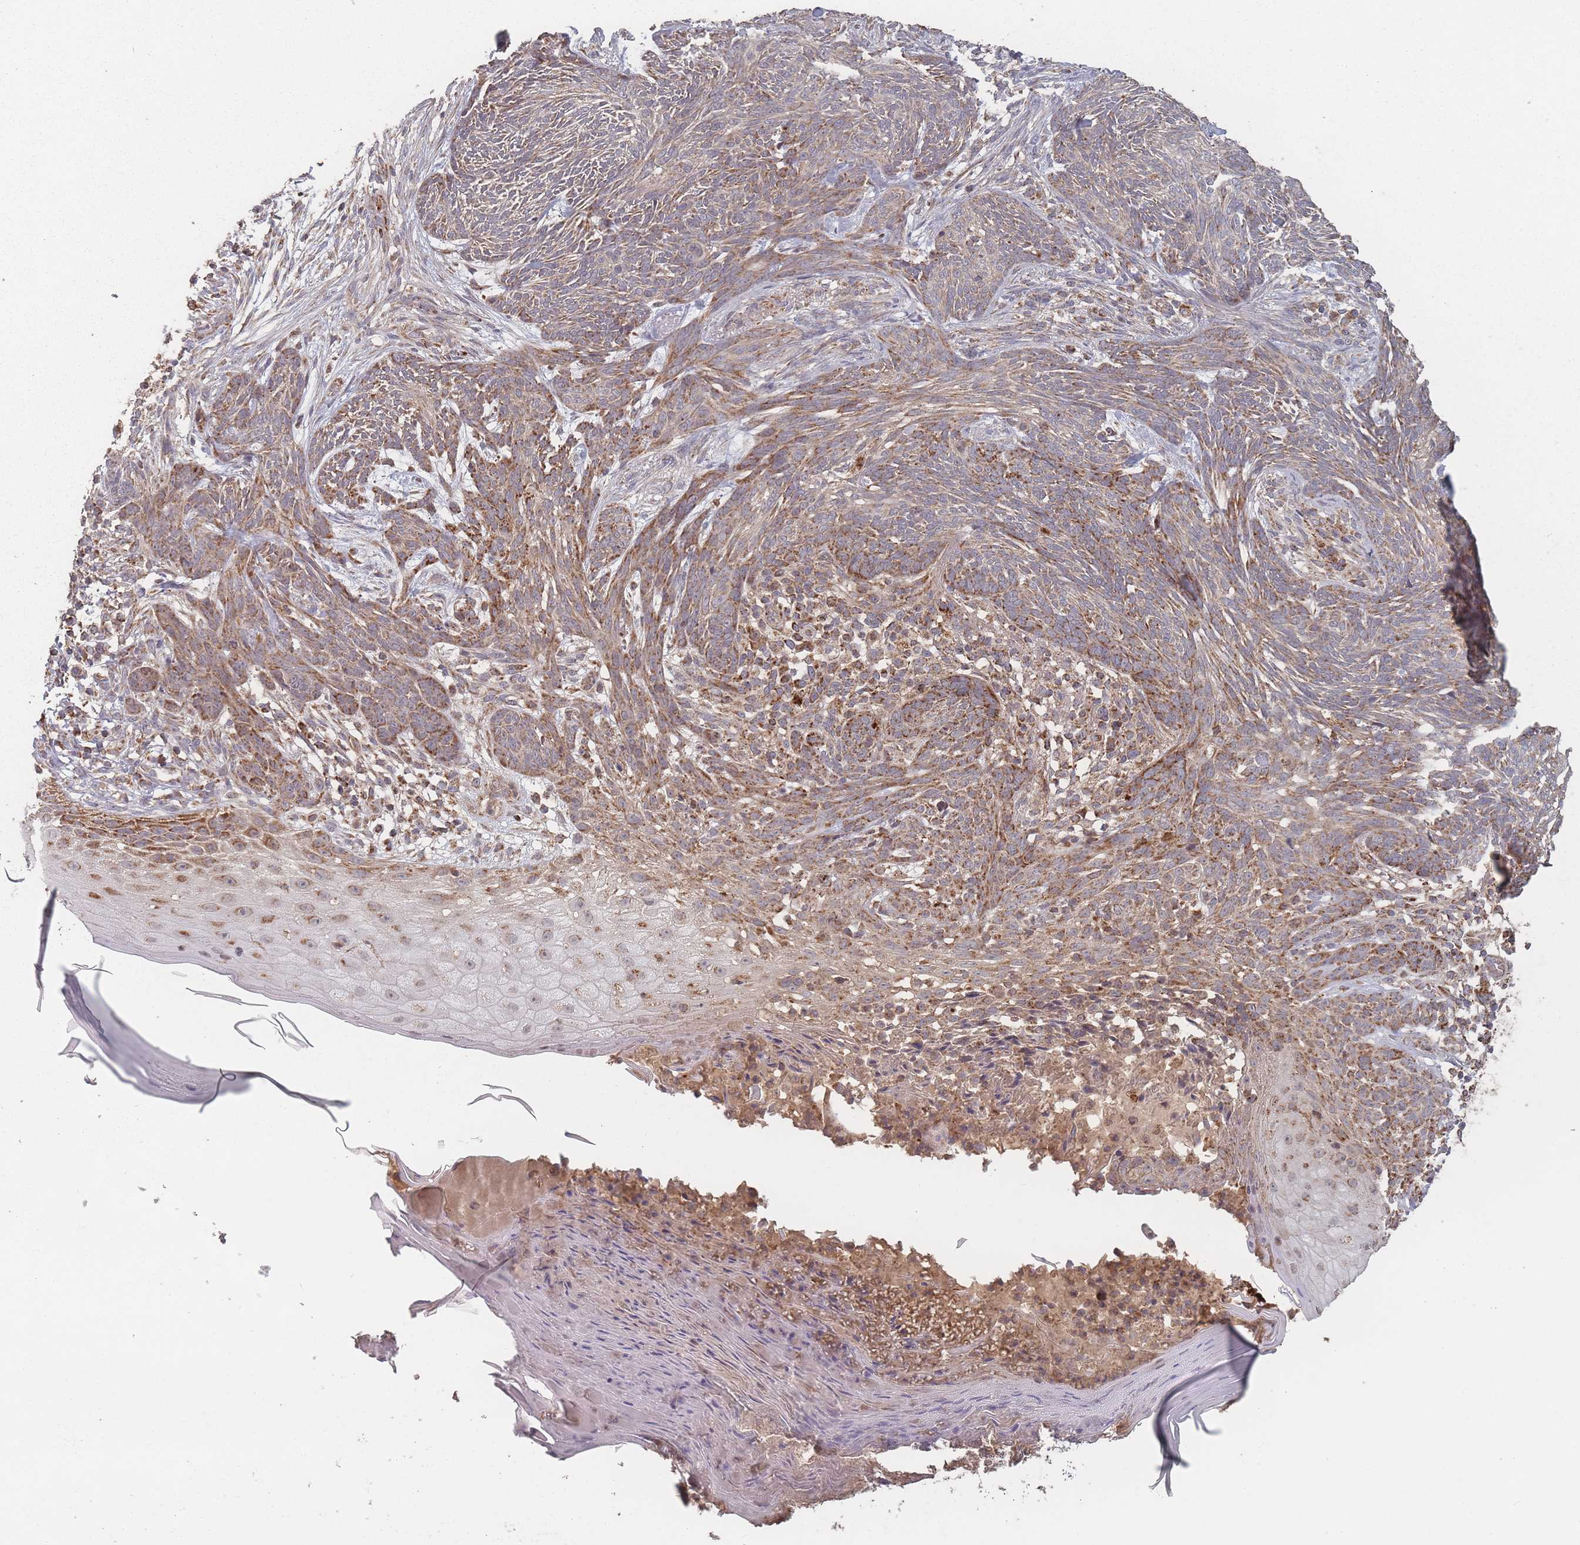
{"staining": {"intensity": "moderate", "quantity": "25%-75%", "location": "cytoplasmic/membranous"}, "tissue": "skin cancer", "cell_type": "Tumor cells", "image_type": "cancer", "snomed": [{"axis": "morphology", "description": "Basal cell carcinoma"}, {"axis": "topography", "description": "Skin"}], "caption": "A brown stain shows moderate cytoplasmic/membranous staining of a protein in basal cell carcinoma (skin) tumor cells.", "gene": "LYRM7", "patient": {"sex": "male", "age": 73}}